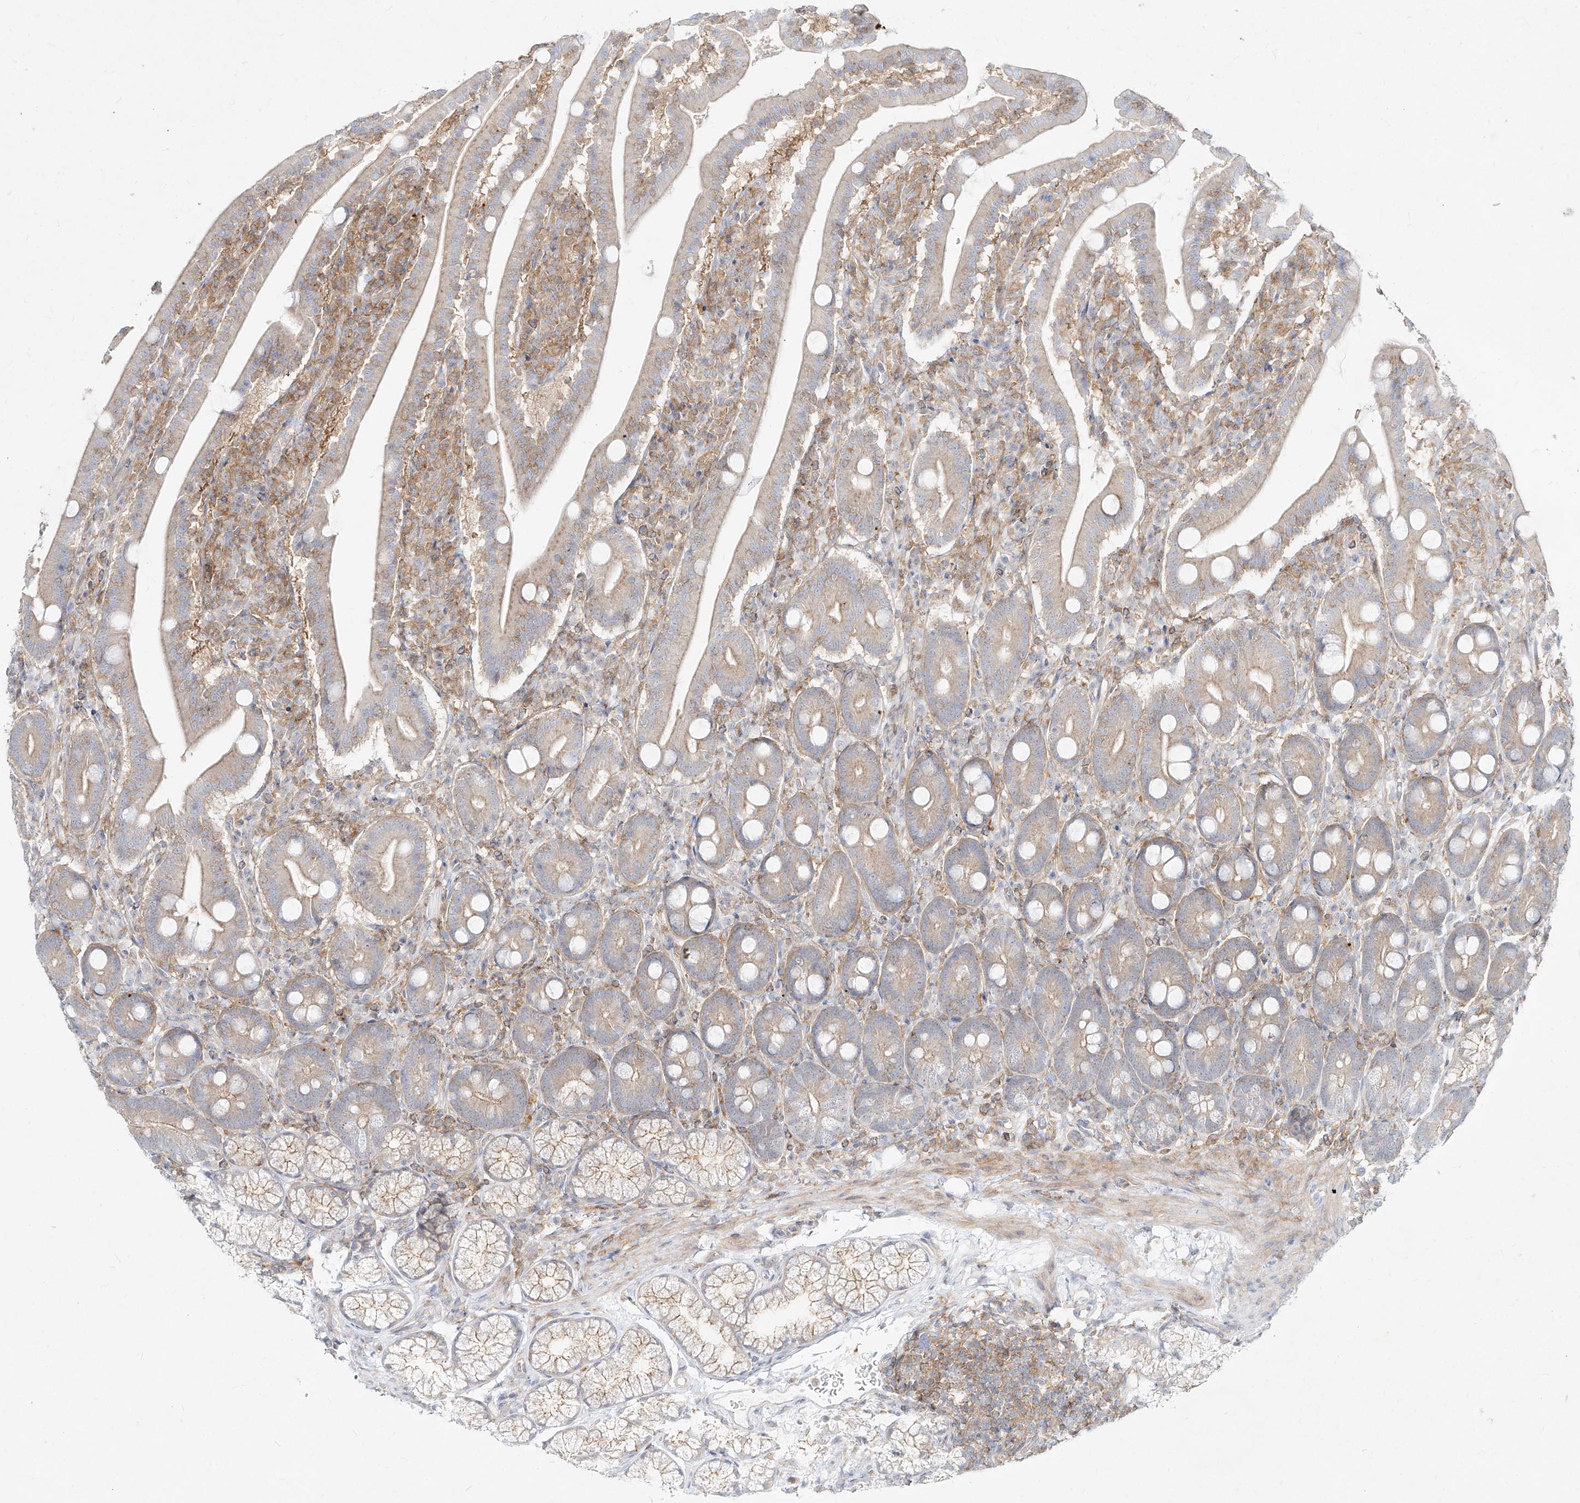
{"staining": {"intensity": "weak", "quantity": "25%-75%", "location": "cytoplasmic/membranous"}, "tissue": "duodenum", "cell_type": "Glandular cells", "image_type": "normal", "snomed": [{"axis": "morphology", "description": "Normal tissue, NOS"}, {"axis": "topography", "description": "Duodenum"}], "caption": "The image exhibits immunohistochemical staining of normal duodenum. There is weak cytoplasmic/membranous expression is seen in about 25%-75% of glandular cells.", "gene": "SLC2A12", "patient": {"sex": "male", "age": 35}}